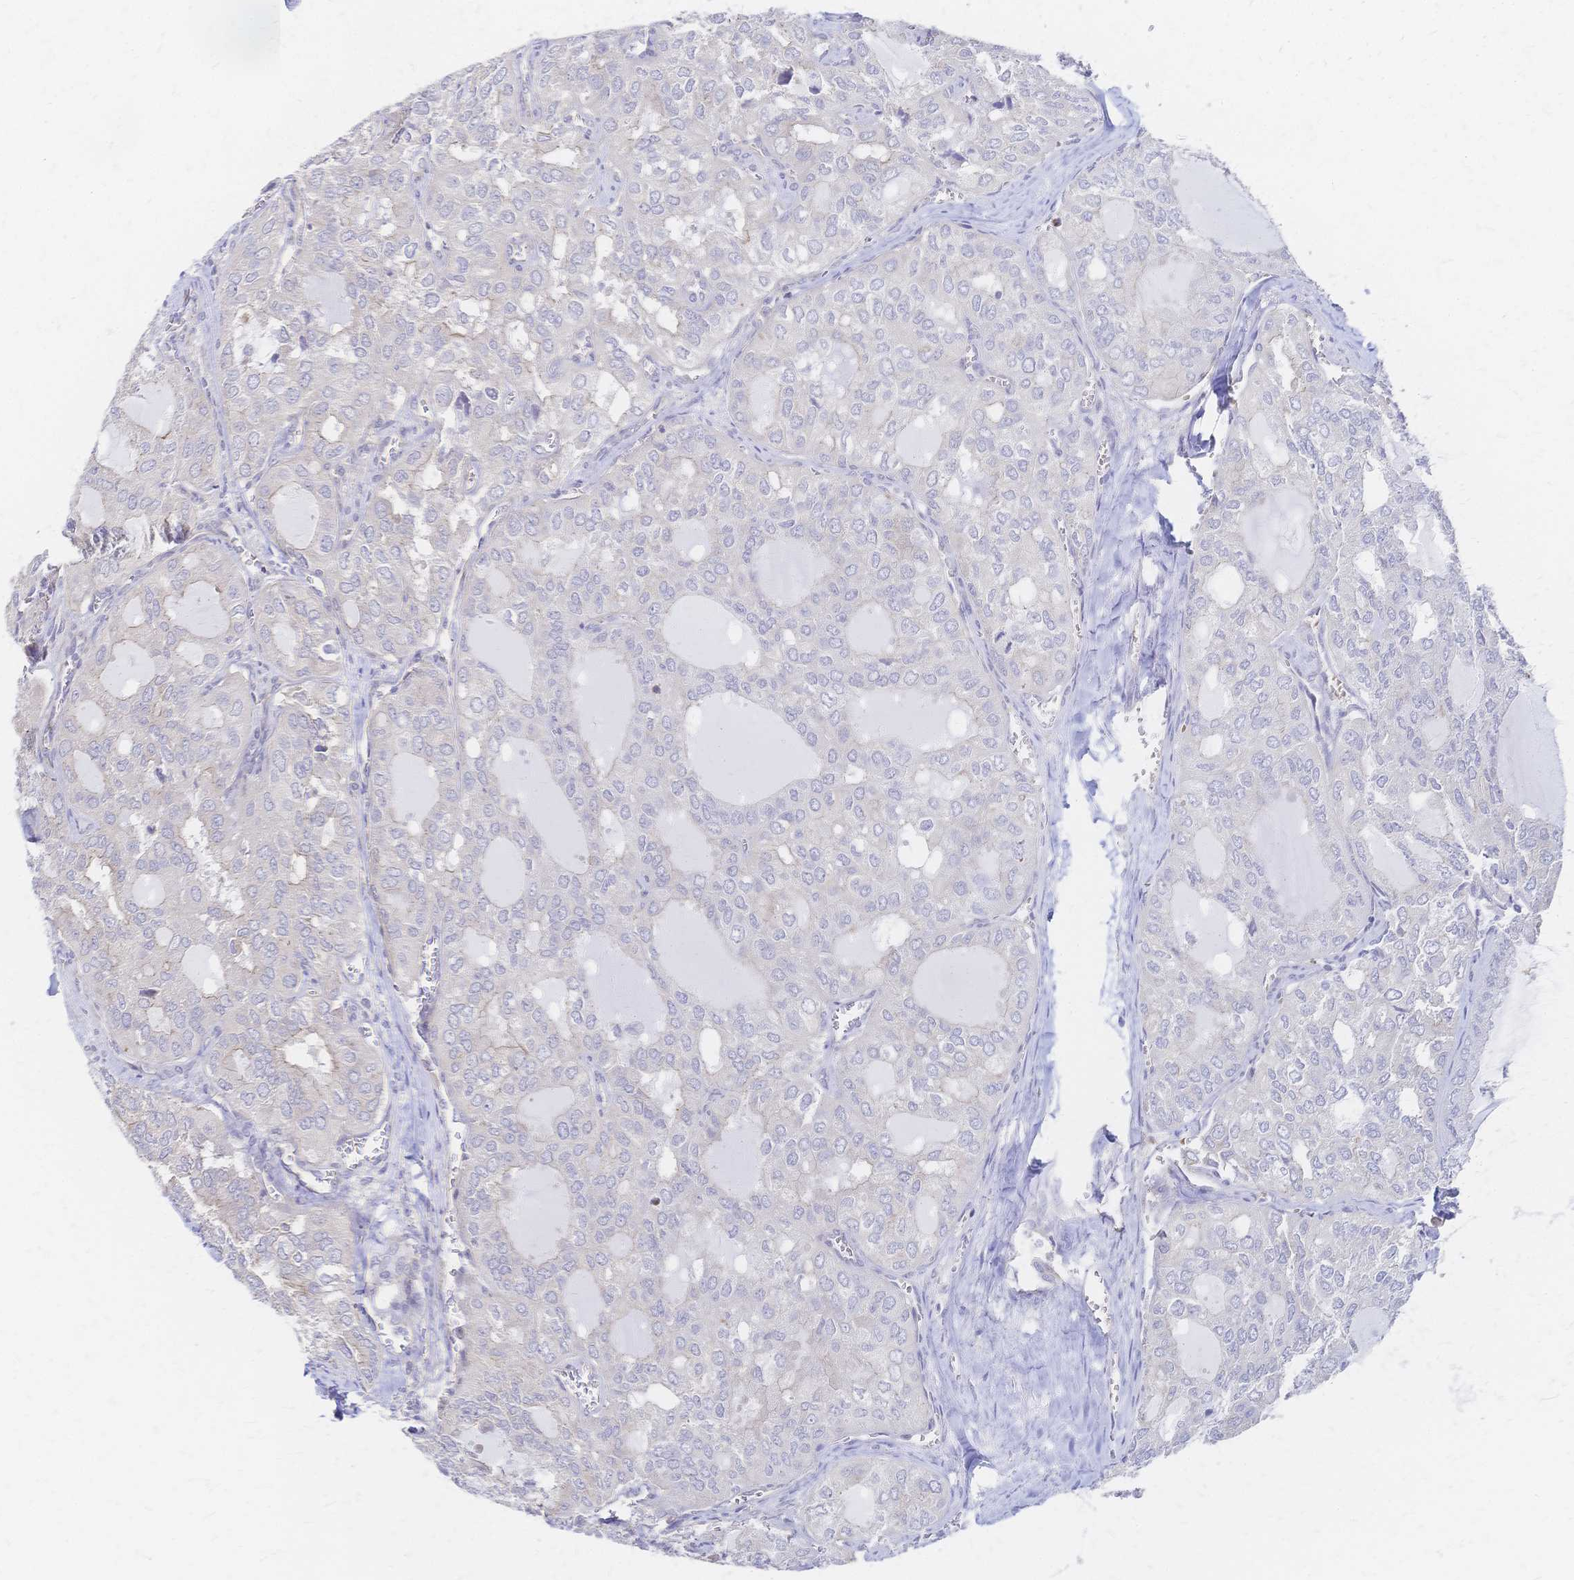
{"staining": {"intensity": "negative", "quantity": "none", "location": "none"}, "tissue": "thyroid cancer", "cell_type": "Tumor cells", "image_type": "cancer", "snomed": [{"axis": "morphology", "description": "Follicular adenoma carcinoma, NOS"}, {"axis": "topography", "description": "Thyroid gland"}], "caption": "Tumor cells show no significant expression in thyroid cancer.", "gene": "SLC5A1", "patient": {"sex": "male", "age": 75}}